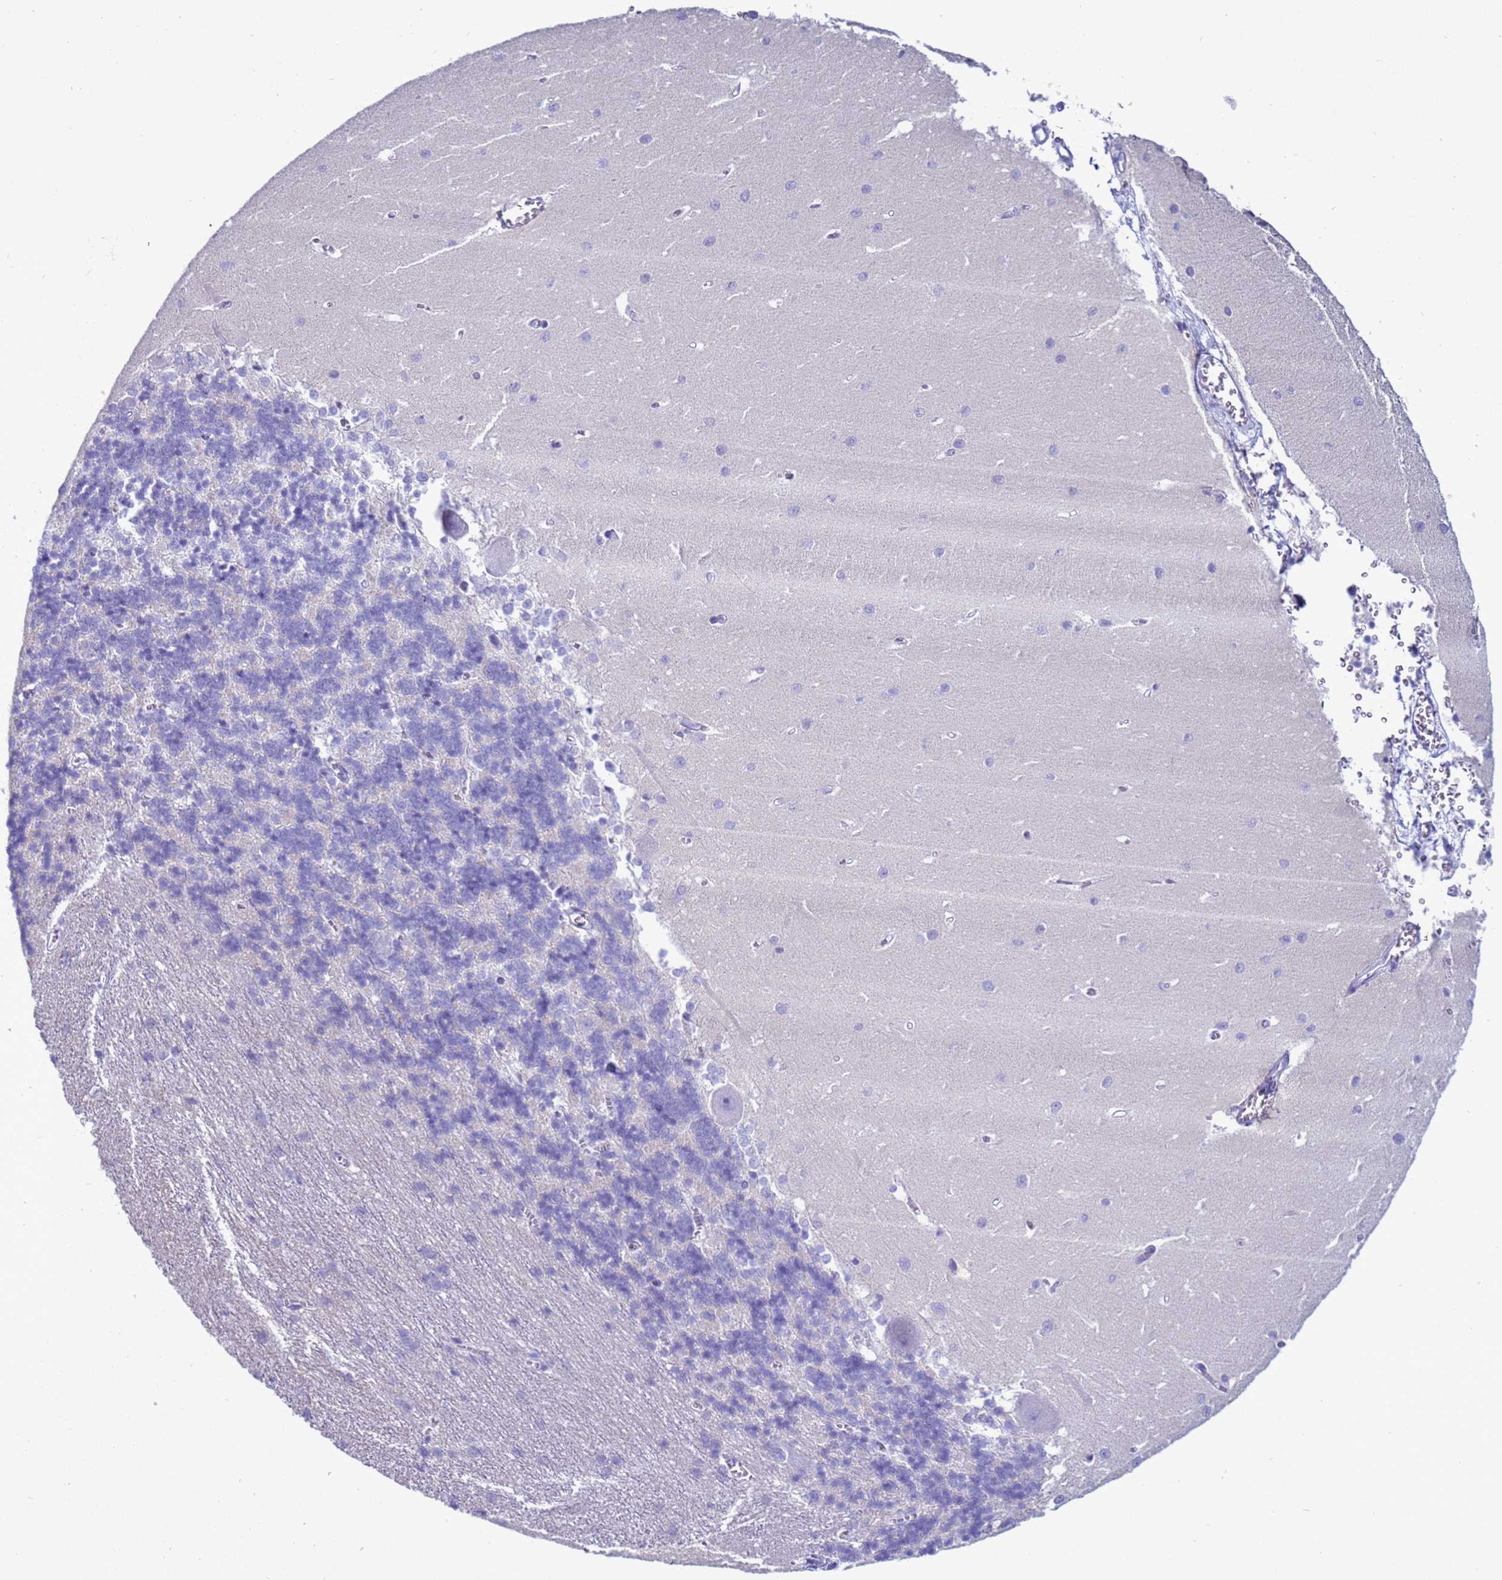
{"staining": {"intensity": "negative", "quantity": "none", "location": "none"}, "tissue": "cerebellum", "cell_type": "Cells in granular layer", "image_type": "normal", "snomed": [{"axis": "morphology", "description": "Normal tissue, NOS"}, {"axis": "topography", "description": "Cerebellum"}], "caption": "Cells in granular layer are negative for protein expression in normal human cerebellum. Brightfield microscopy of IHC stained with DAB (3,3'-diaminobenzidine) (brown) and hematoxylin (blue), captured at high magnification.", "gene": "CST1", "patient": {"sex": "male", "age": 37}}